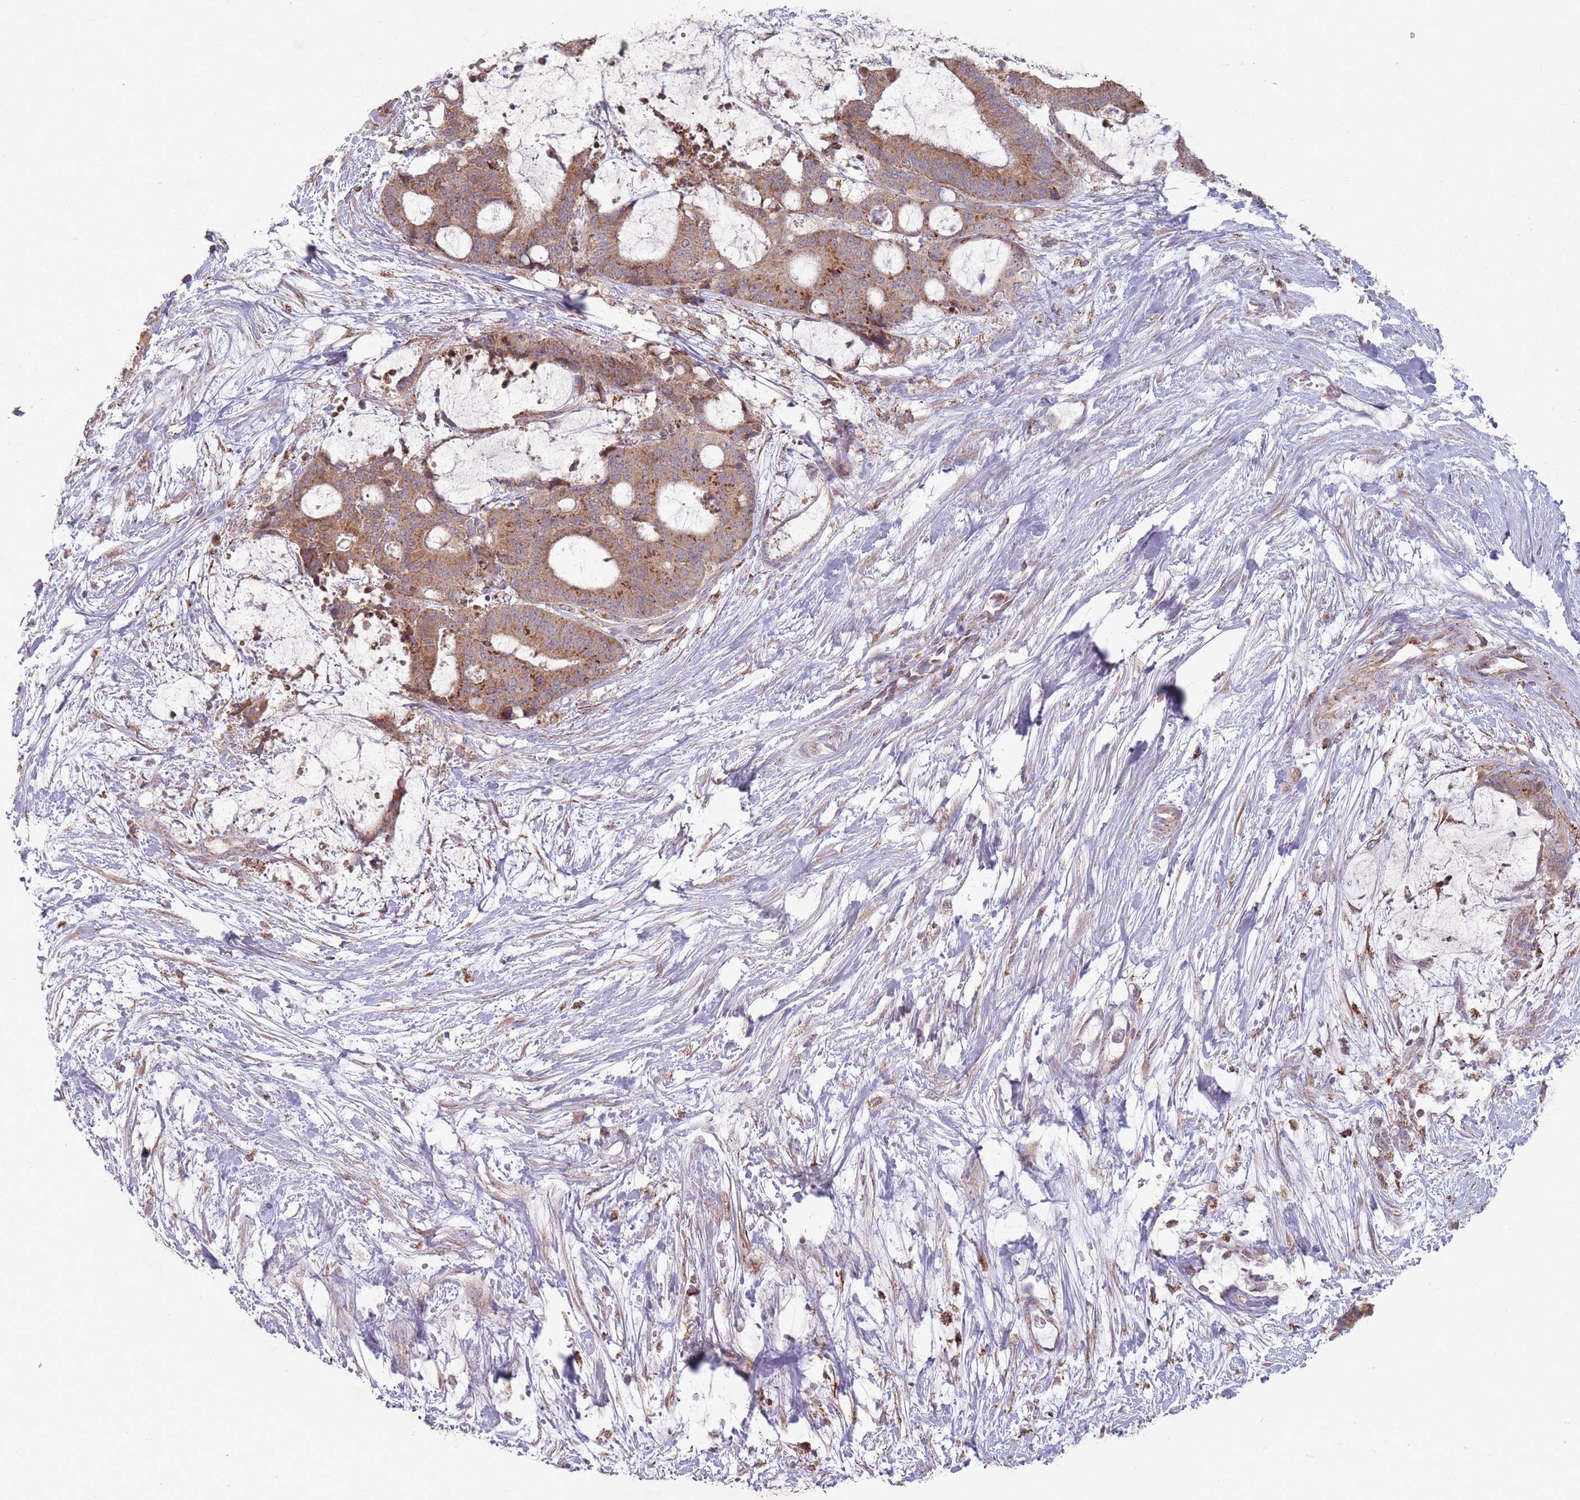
{"staining": {"intensity": "moderate", "quantity": ">75%", "location": "cytoplasmic/membranous"}, "tissue": "liver cancer", "cell_type": "Tumor cells", "image_type": "cancer", "snomed": [{"axis": "morphology", "description": "Normal tissue, NOS"}, {"axis": "morphology", "description": "Cholangiocarcinoma"}, {"axis": "topography", "description": "Liver"}, {"axis": "topography", "description": "Peripheral nerve tissue"}], "caption": "Immunohistochemistry of human liver cancer (cholangiocarcinoma) exhibits medium levels of moderate cytoplasmic/membranous positivity in about >75% of tumor cells.", "gene": "OR10Q1", "patient": {"sex": "female", "age": 73}}